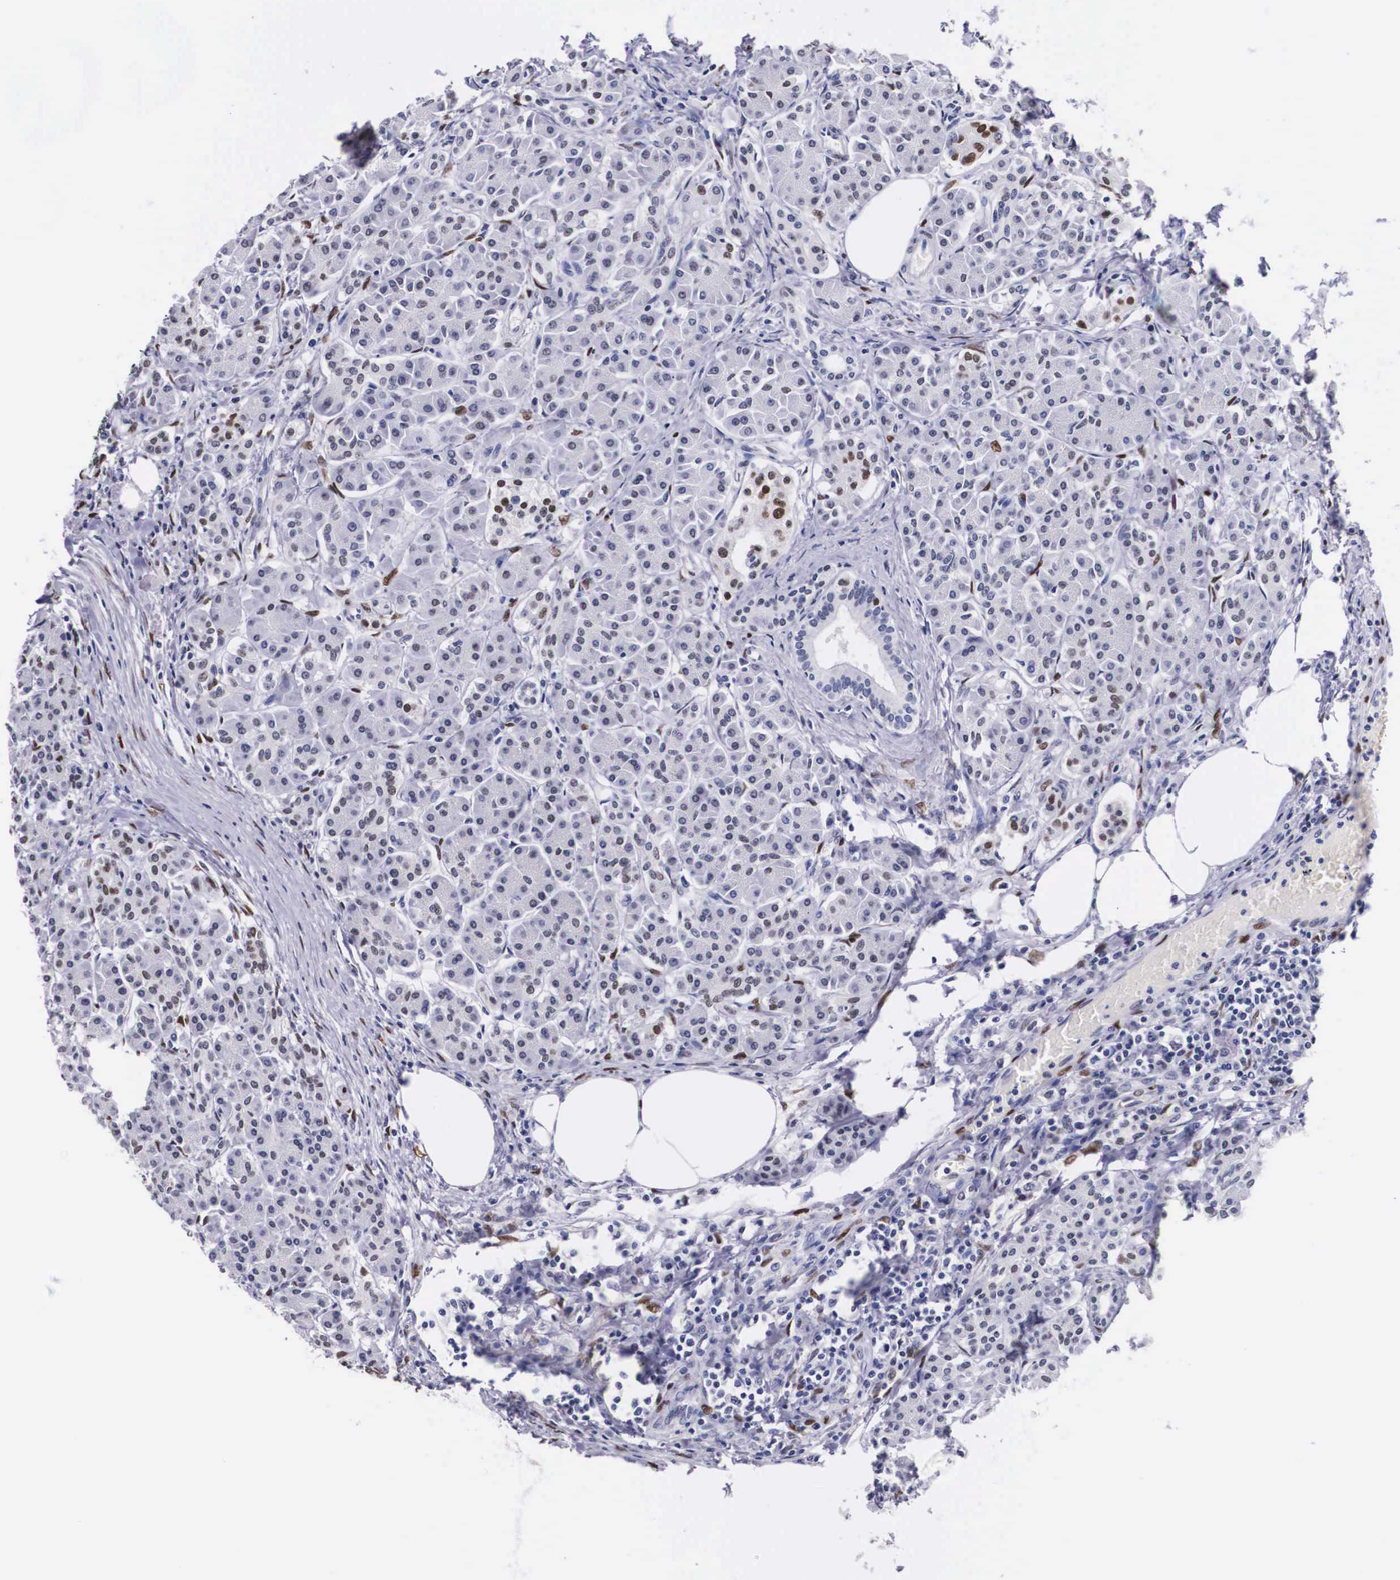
{"staining": {"intensity": "moderate", "quantity": "<25%", "location": "nuclear"}, "tissue": "pancreas", "cell_type": "Exocrine glandular cells", "image_type": "normal", "snomed": [{"axis": "morphology", "description": "Normal tissue, NOS"}, {"axis": "topography", "description": "Pancreas"}], "caption": "Benign pancreas exhibits moderate nuclear expression in approximately <25% of exocrine glandular cells (DAB = brown stain, brightfield microscopy at high magnification)..", "gene": "KHDRBS3", "patient": {"sex": "female", "age": 73}}